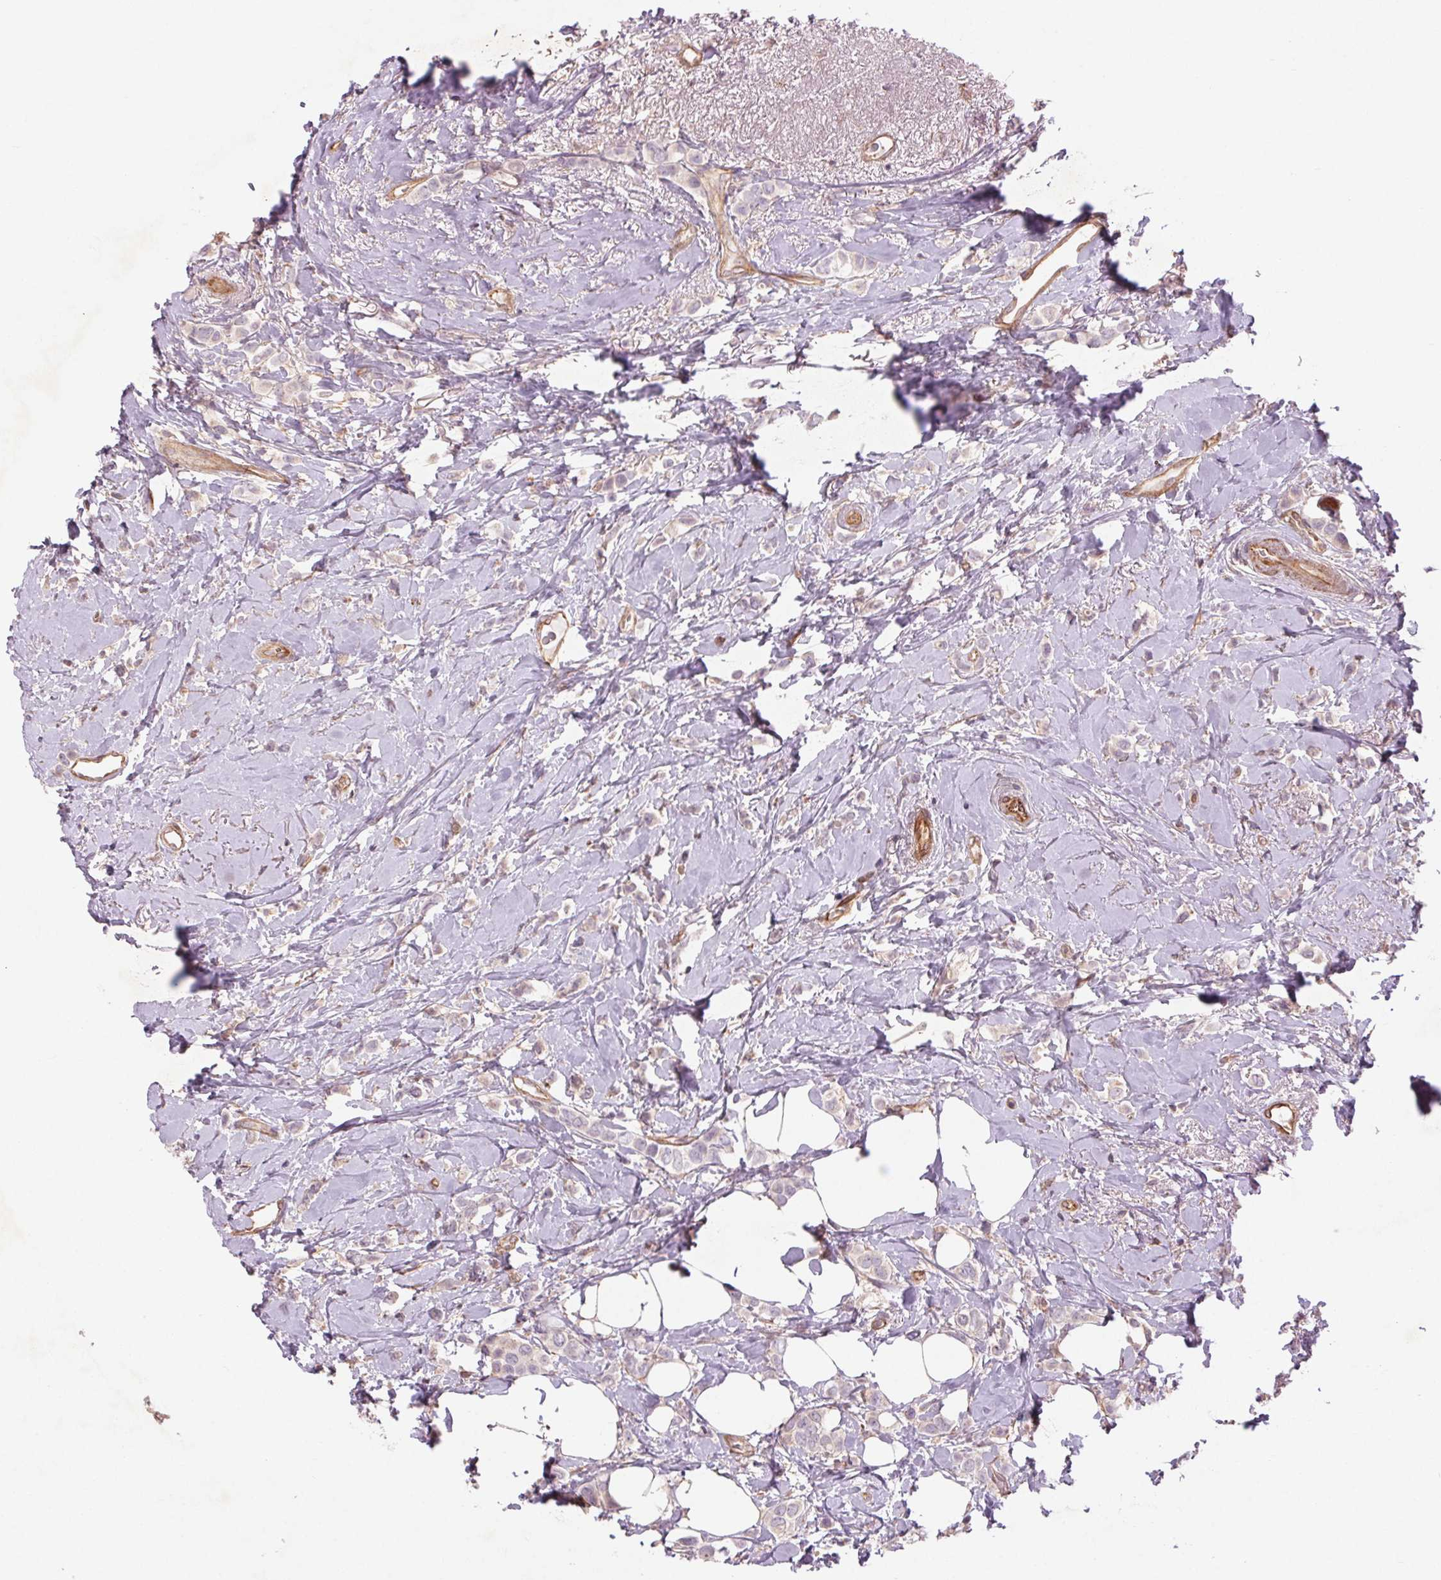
{"staining": {"intensity": "negative", "quantity": "none", "location": "none"}, "tissue": "breast cancer", "cell_type": "Tumor cells", "image_type": "cancer", "snomed": [{"axis": "morphology", "description": "Lobular carcinoma"}, {"axis": "topography", "description": "Breast"}], "caption": "Protein analysis of lobular carcinoma (breast) reveals no significant expression in tumor cells.", "gene": "CCSER1", "patient": {"sex": "female", "age": 66}}